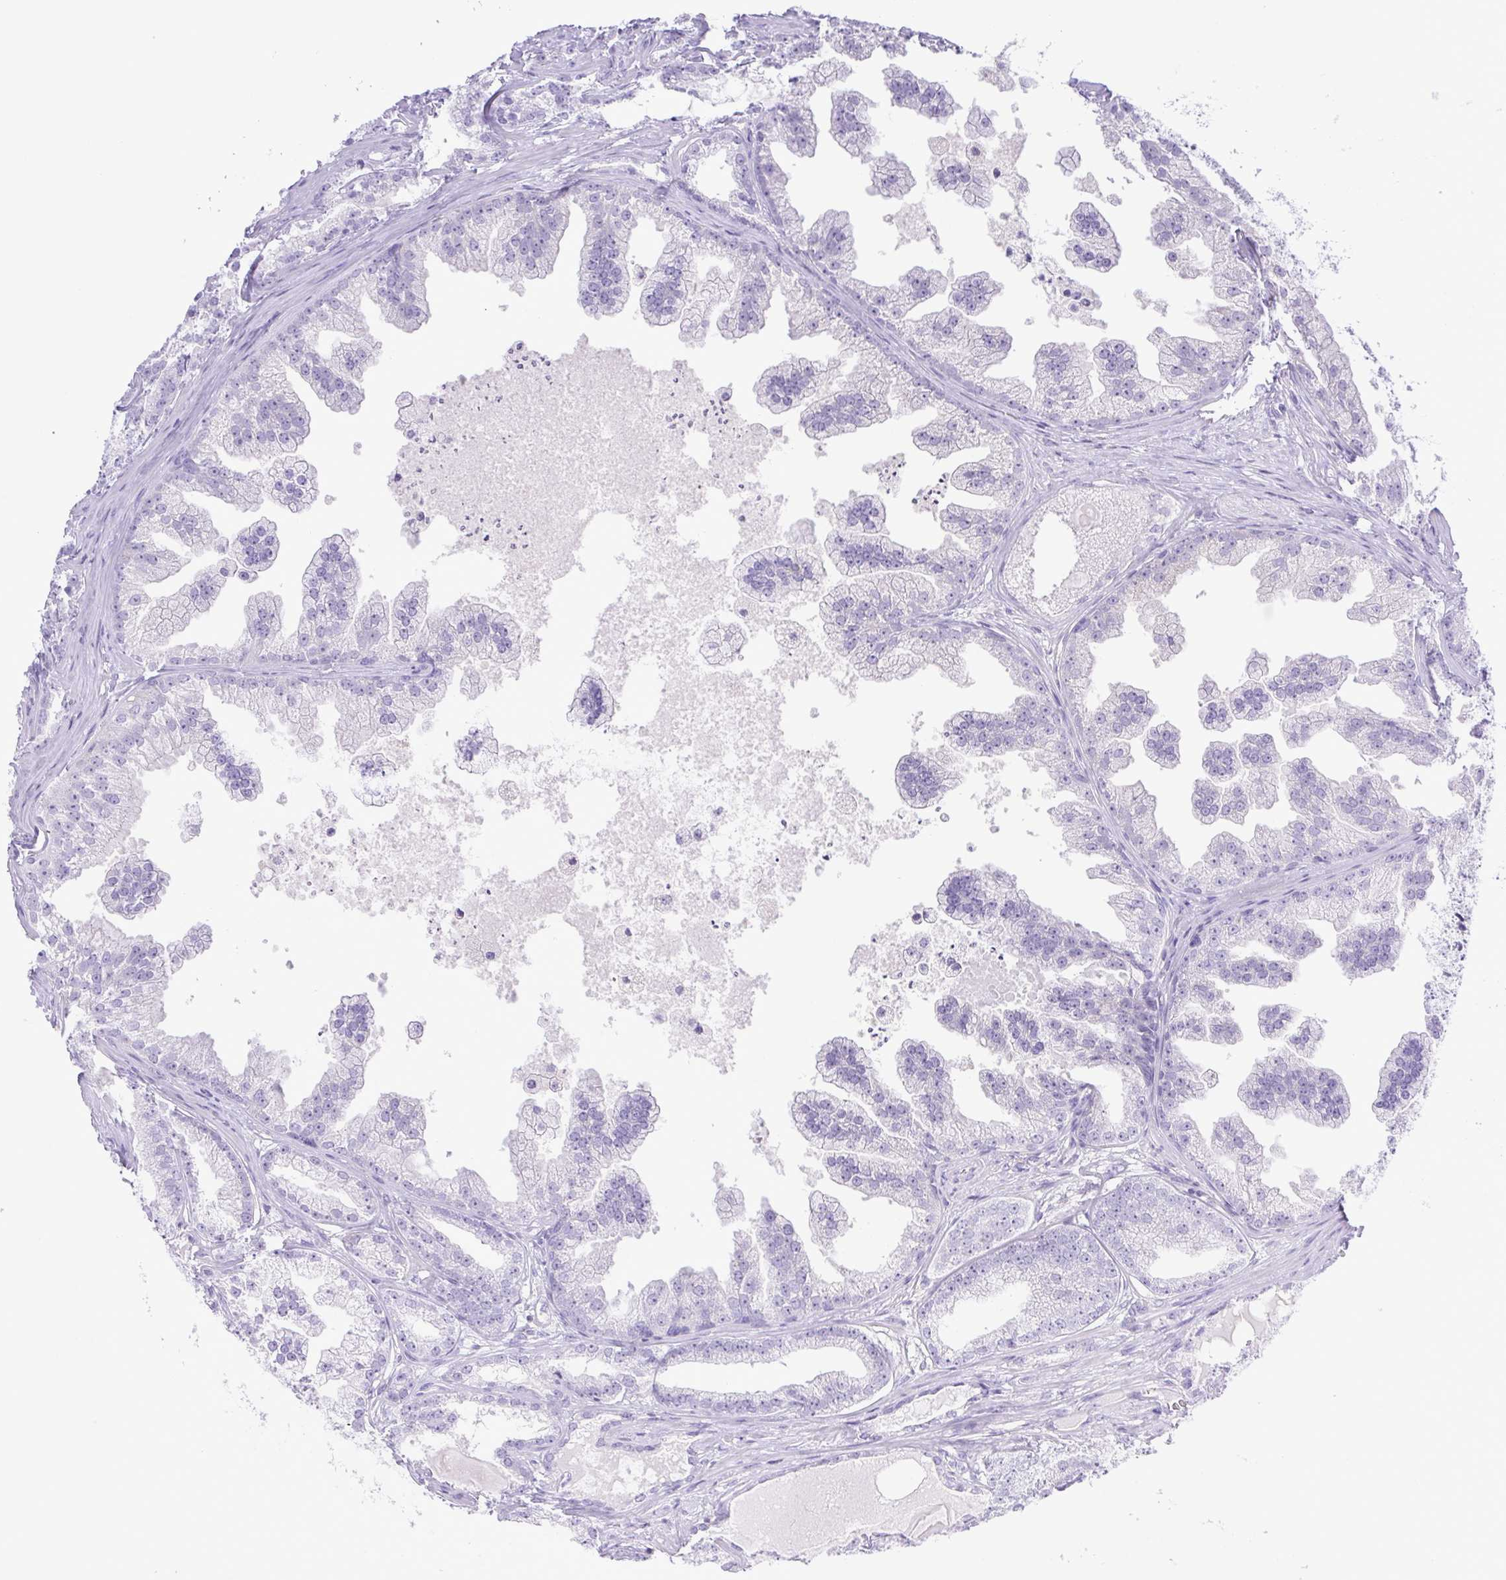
{"staining": {"intensity": "negative", "quantity": "none", "location": "none"}, "tissue": "prostate cancer", "cell_type": "Tumor cells", "image_type": "cancer", "snomed": [{"axis": "morphology", "description": "Adenocarcinoma, Low grade"}, {"axis": "topography", "description": "Prostate"}], "caption": "IHC of prostate adenocarcinoma (low-grade) reveals no positivity in tumor cells.", "gene": "SYNPR", "patient": {"sex": "male", "age": 65}}